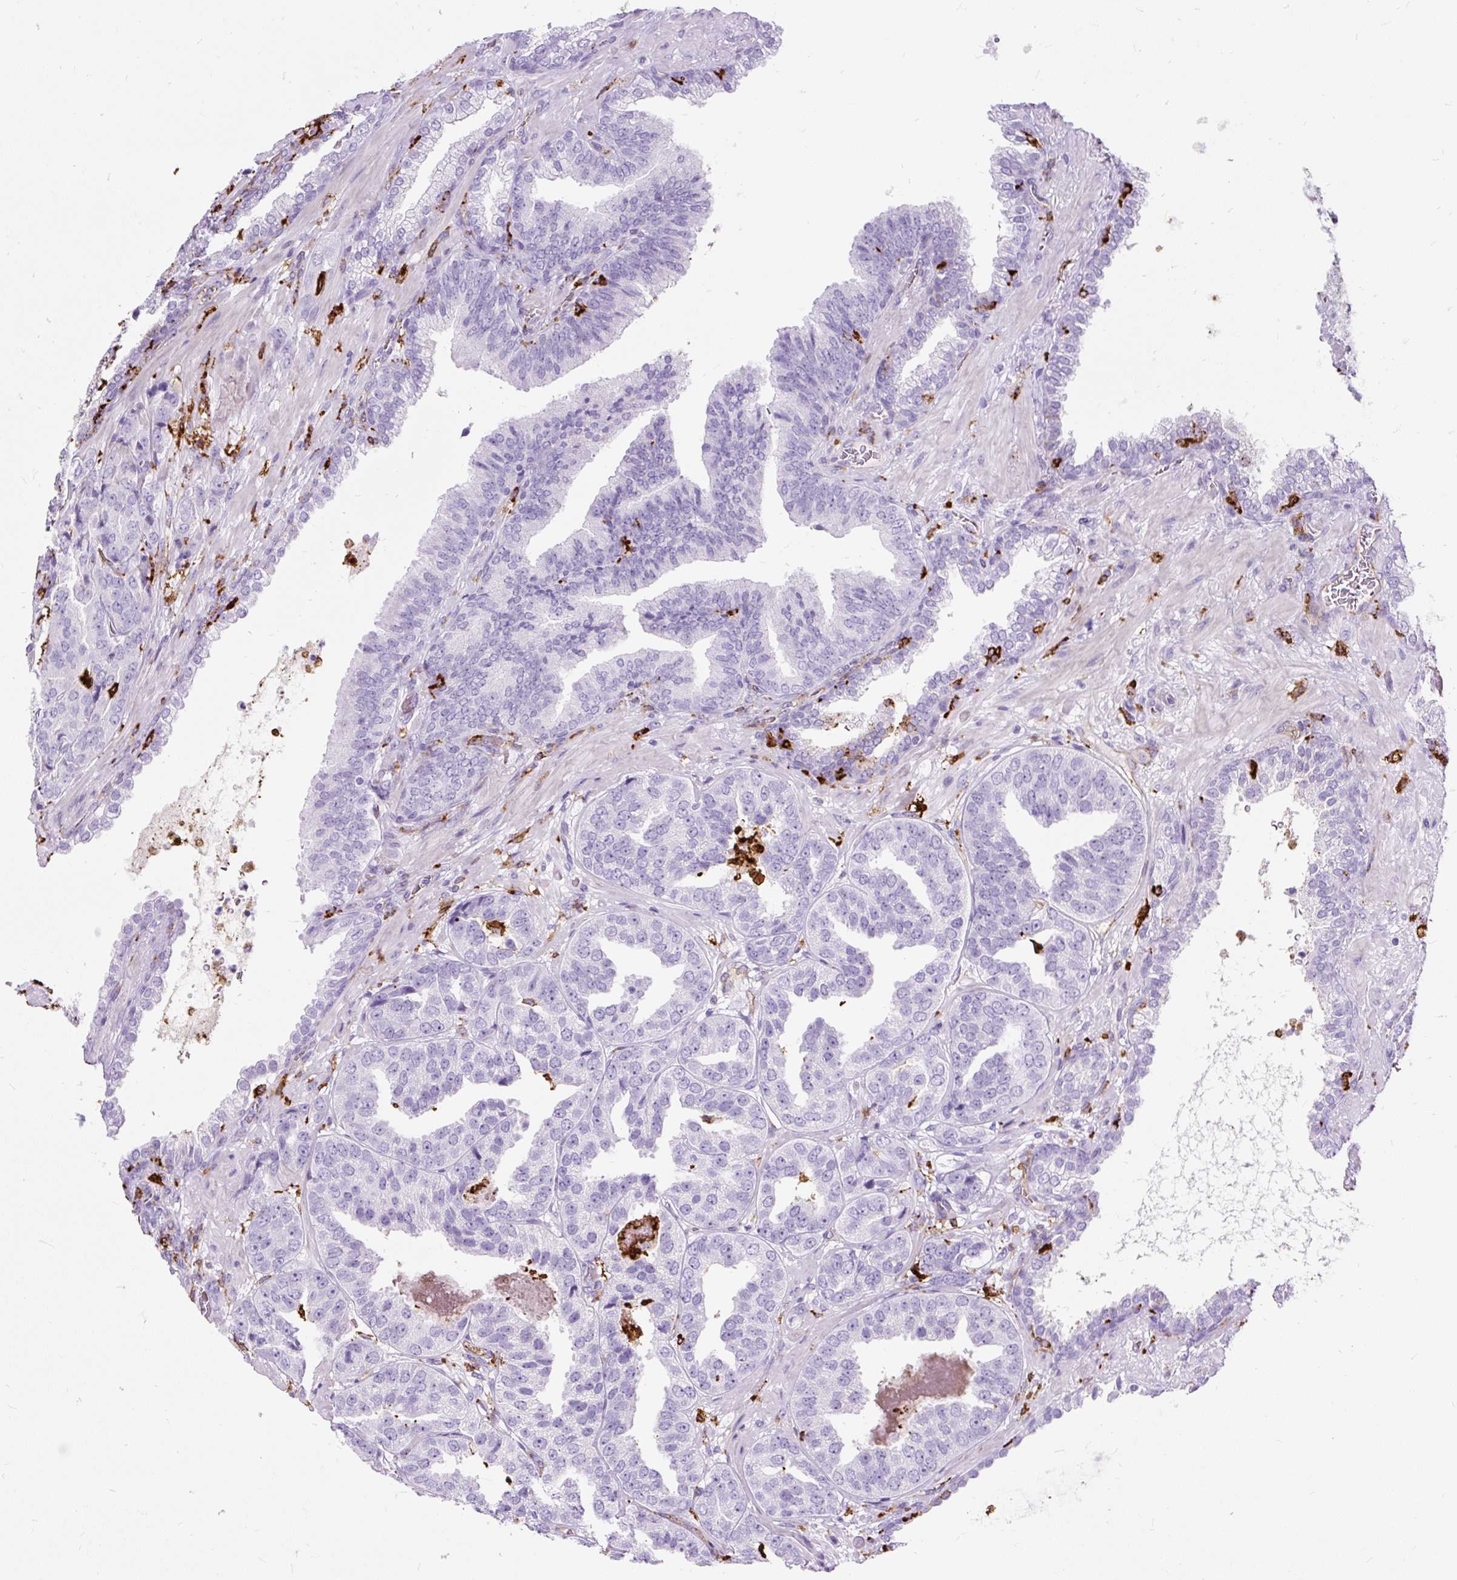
{"staining": {"intensity": "negative", "quantity": "none", "location": "none"}, "tissue": "prostate cancer", "cell_type": "Tumor cells", "image_type": "cancer", "snomed": [{"axis": "morphology", "description": "Adenocarcinoma, High grade"}, {"axis": "topography", "description": "Prostate"}], "caption": "Prostate cancer was stained to show a protein in brown. There is no significant positivity in tumor cells.", "gene": "HLA-DRA", "patient": {"sex": "male", "age": 63}}